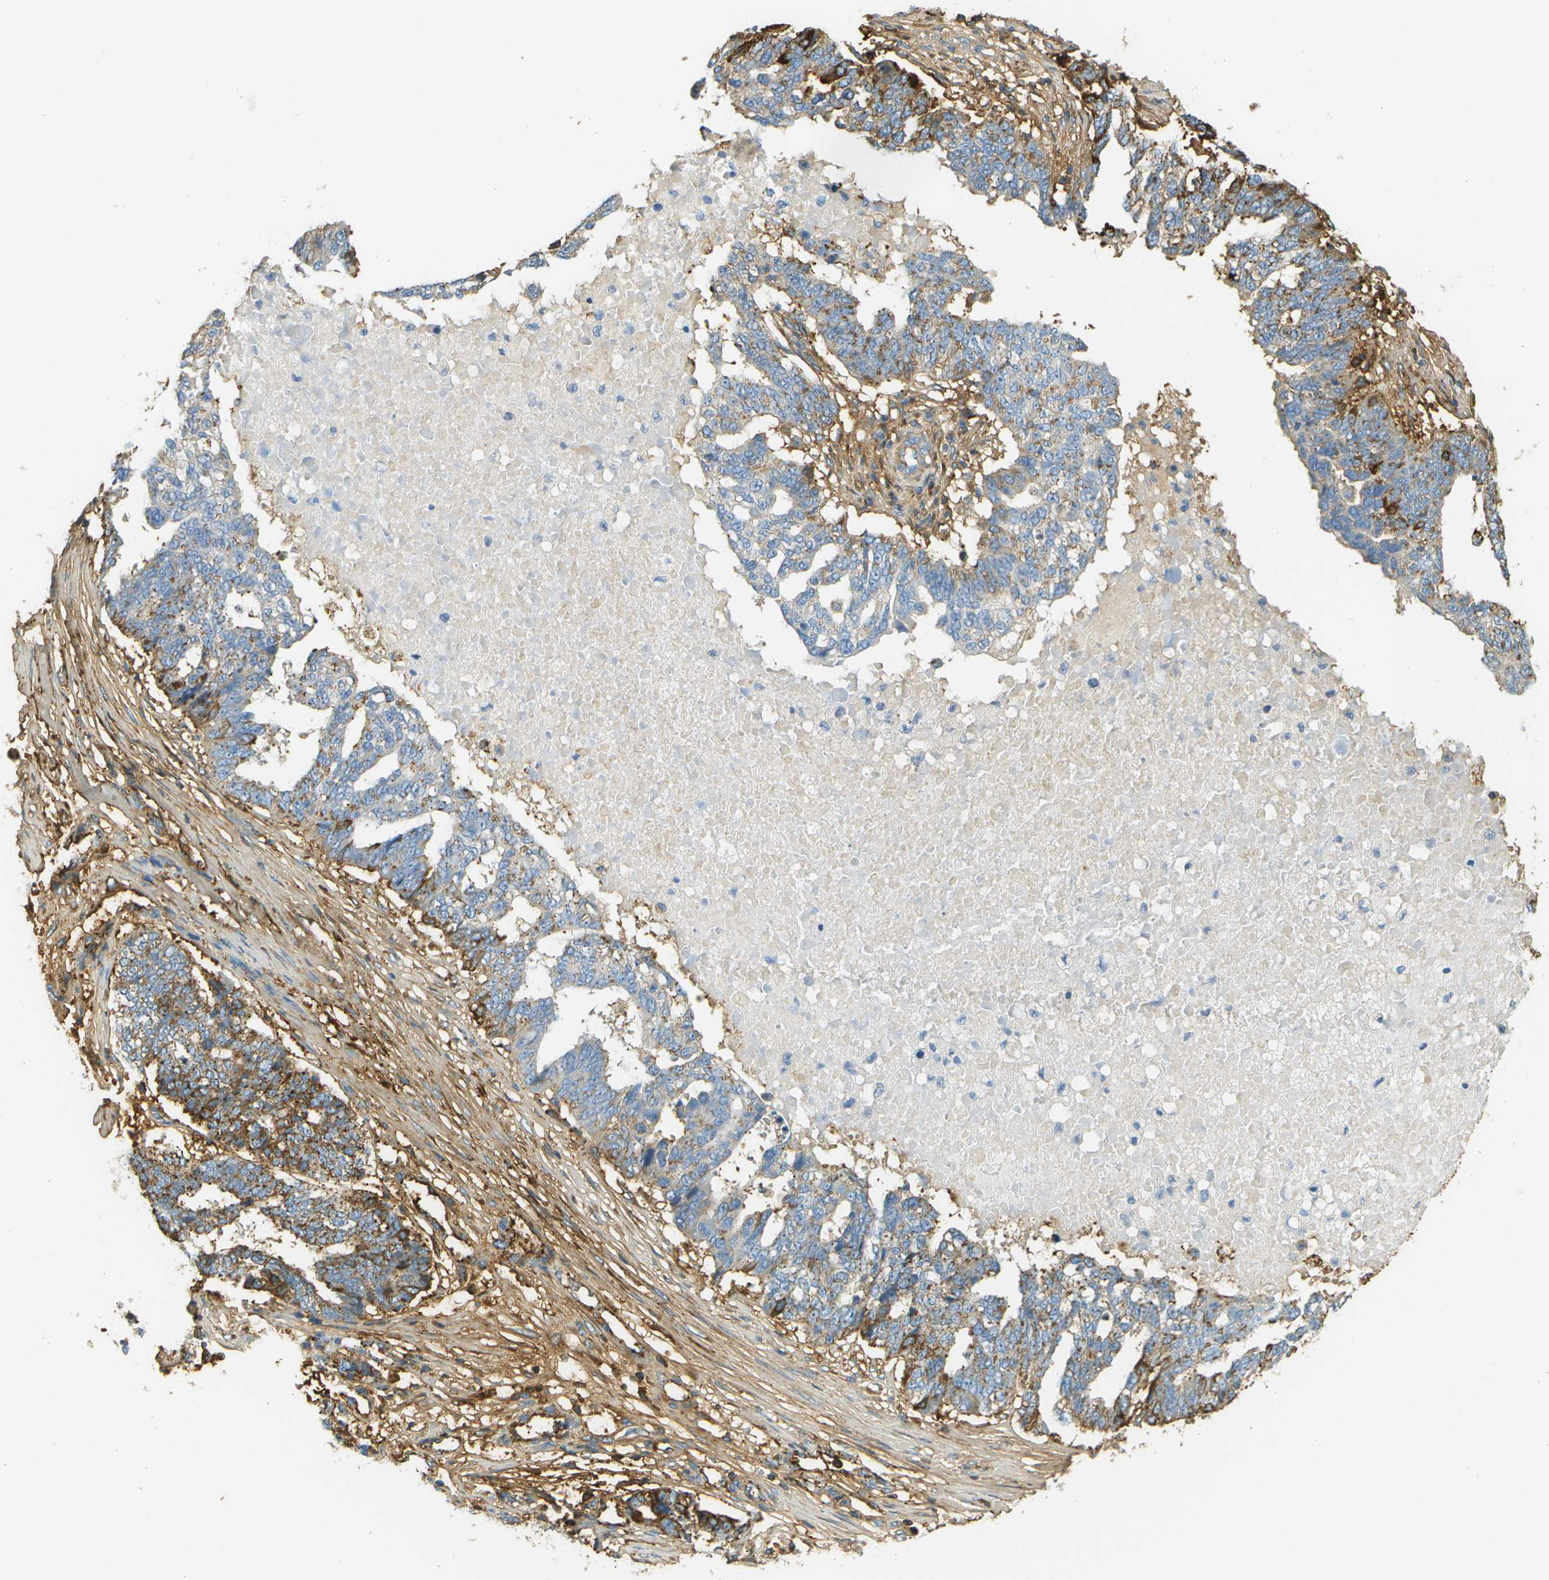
{"staining": {"intensity": "moderate", "quantity": "<25%", "location": "cytoplasmic/membranous"}, "tissue": "ovarian cancer", "cell_type": "Tumor cells", "image_type": "cancer", "snomed": [{"axis": "morphology", "description": "Cystadenocarcinoma, serous, NOS"}, {"axis": "topography", "description": "Ovary"}], "caption": "IHC image of human ovarian cancer (serous cystadenocarcinoma) stained for a protein (brown), which shows low levels of moderate cytoplasmic/membranous positivity in approximately <25% of tumor cells.", "gene": "DCN", "patient": {"sex": "female", "age": 59}}